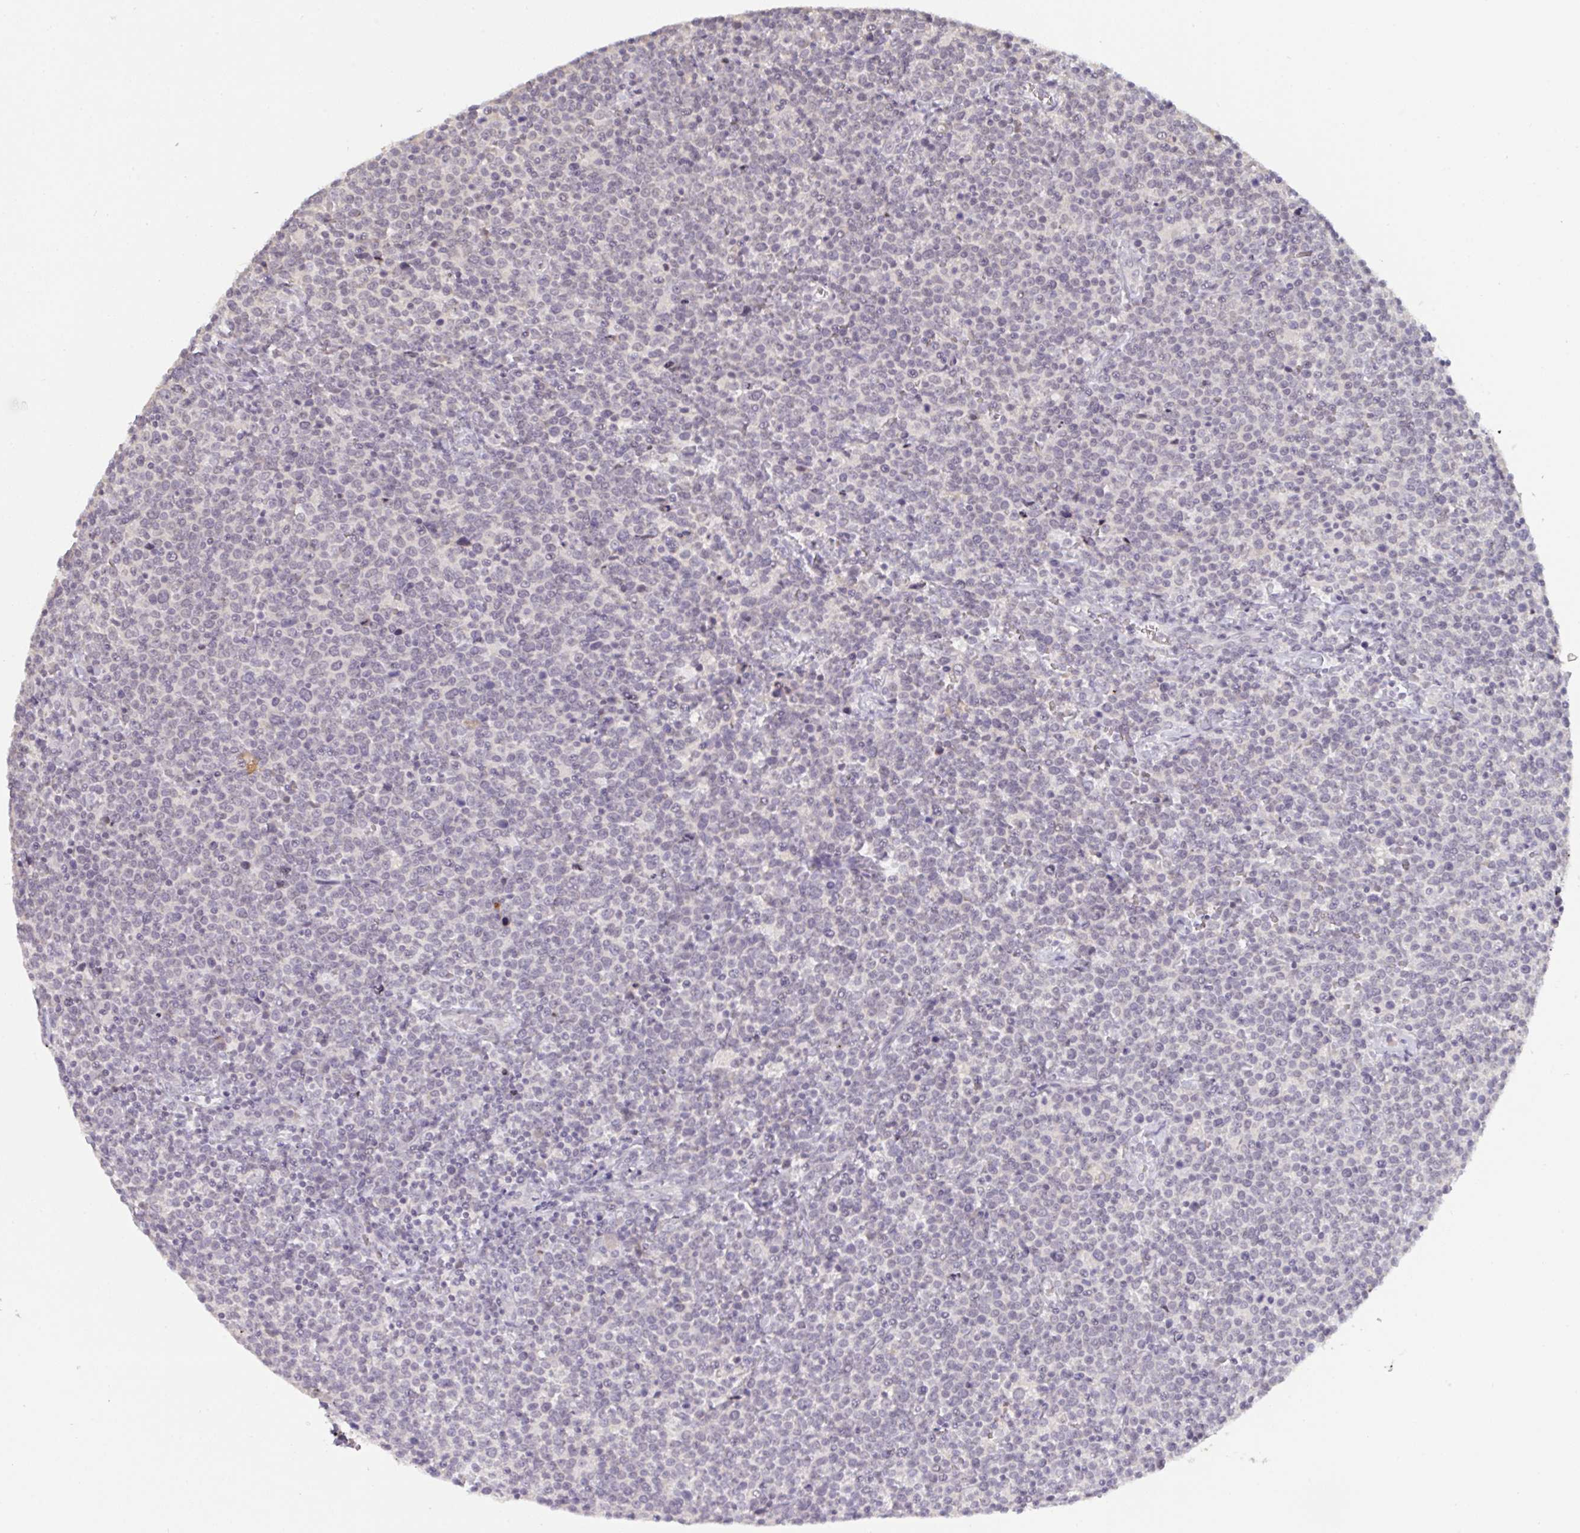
{"staining": {"intensity": "negative", "quantity": "none", "location": "none"}, "tissue": "lymphoma", "cell_type": "Tumor cells", "image_type": "cancer", "snomed": [{"axis": "morphology", "description": "Malignant lymphoma, non-Hodgkin's type, High grade"}, {"axis": "topography", "description": "Lymph node"}], "caption": "The immunohistochemistry (IHC) photomicrograph has no significant expression in tumor cells of malignant lymphoma, non-Hodgkin's type (high-grade) tissue.", "gene": "ZNF784", "patient": {"sex": "male", "age": 61}}